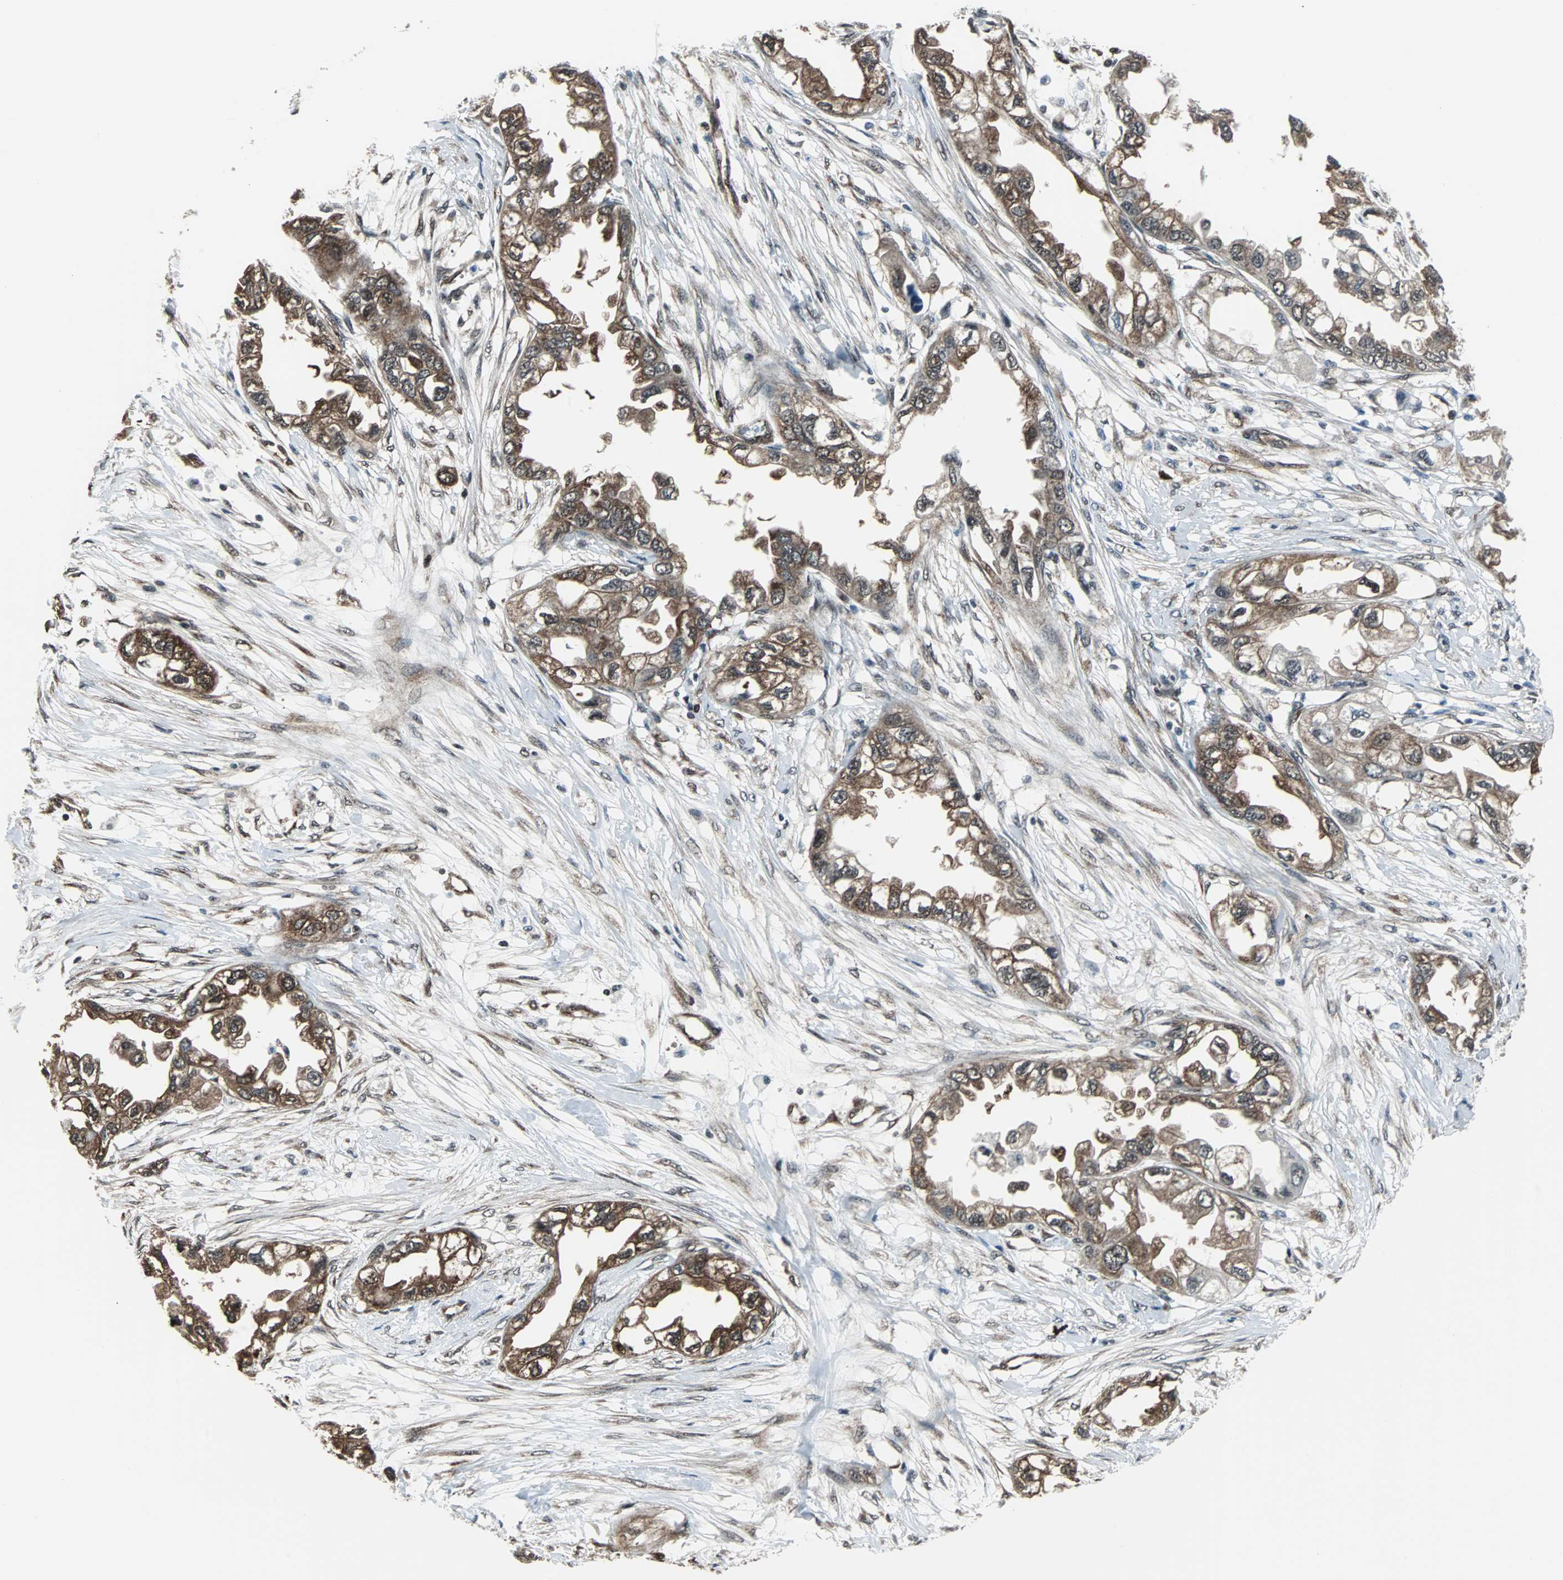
{"staining": {"intensity": "moderate", "quantity": ">75%", "location": "cytoplasmic/membranous,nuclear"}, "tissue": "endometrial cancer", "cell_type": "Tumor cells", "image_type": "cancer", "snomed": [{"axis": "morphology", "description": "Adenocarcinoma, NOS"}, {"axis": "topography", "description": "Endometrium"}], "caption": "About >75% of tumor cells in adenocarcinoma (endometrial) exhibit moderate cytoplasmic/membranous and nuclear protein expression as visualized by brown immunohistochemical staining.", "gene": "VCP", "patient": {"sex": "female", "age": 67}}